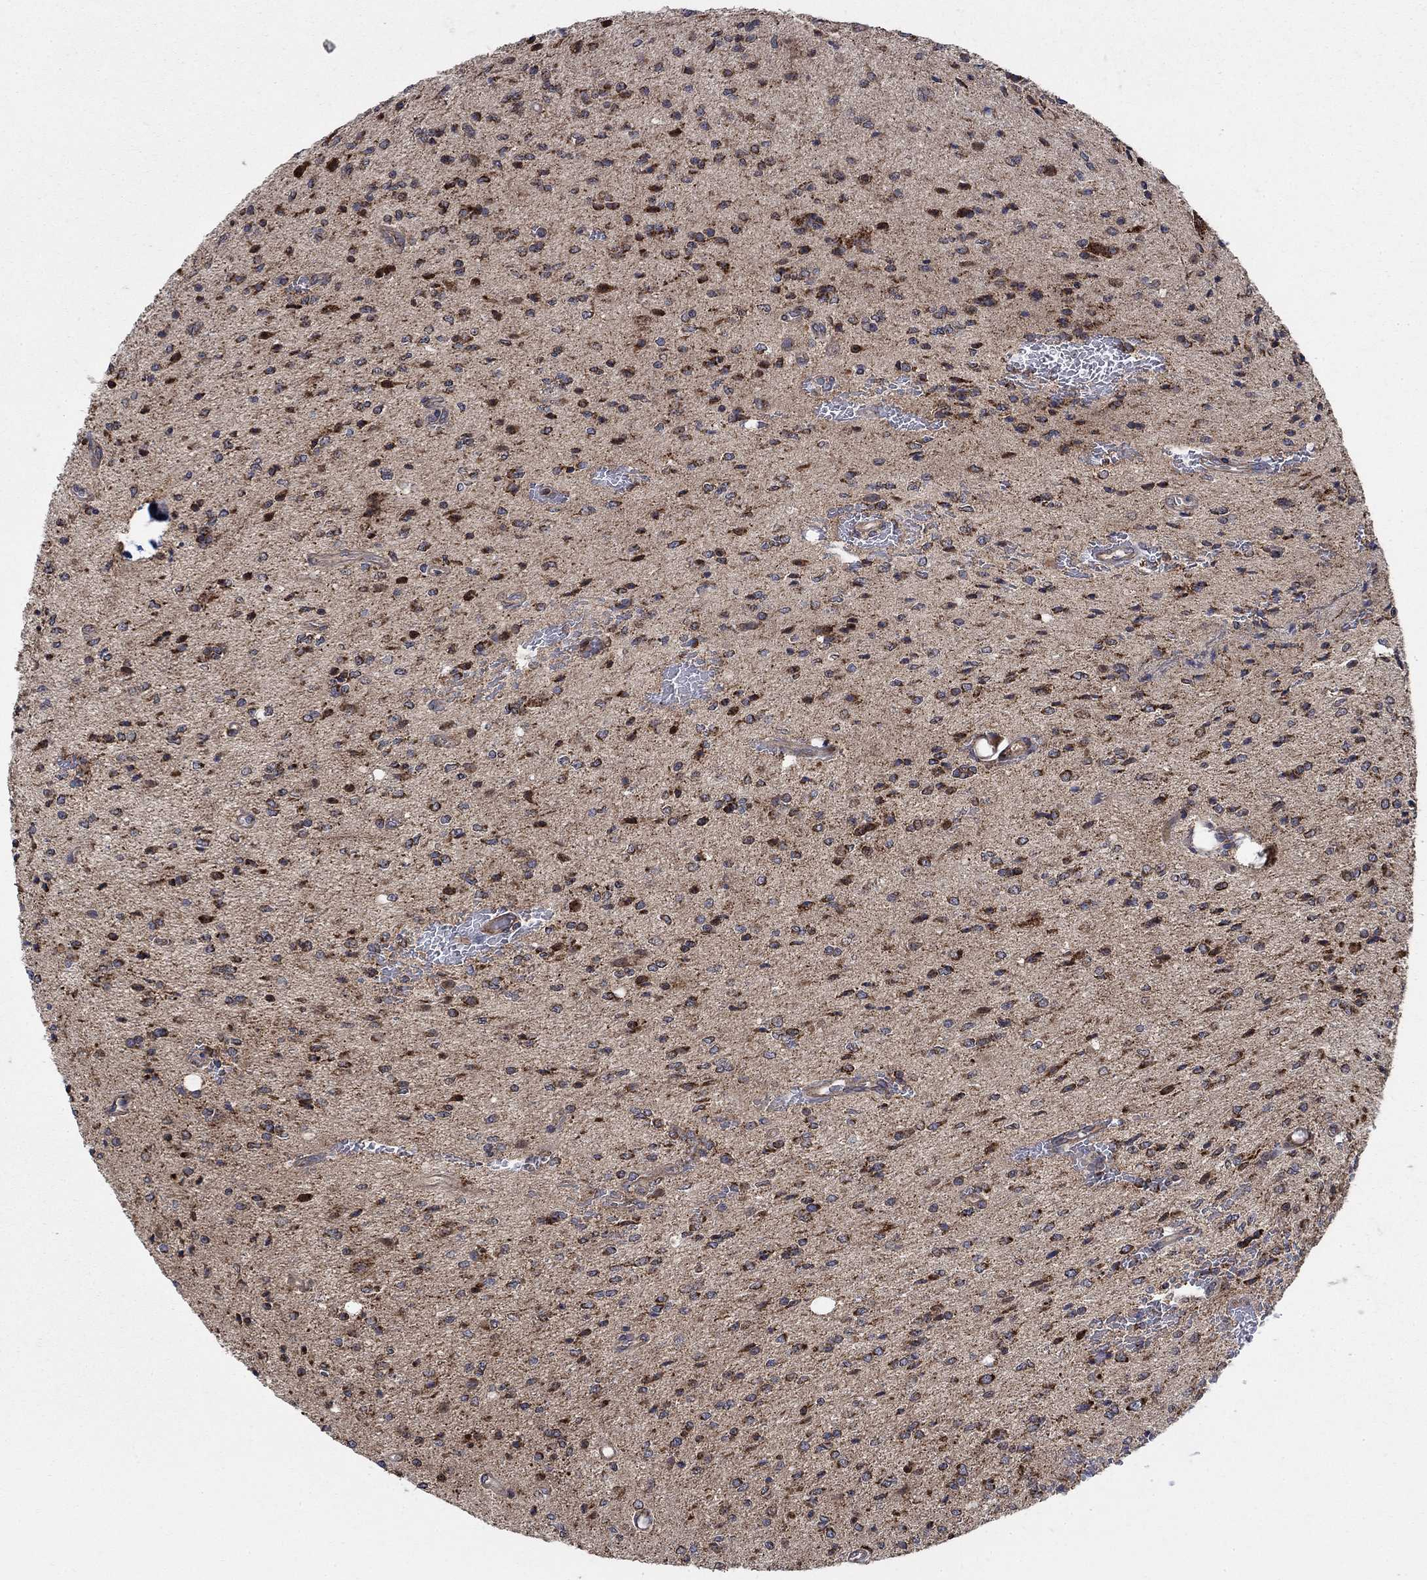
{"staining": {"intensity": "strong", "quantity": "25%-75%", "location": "cytoplasmic/membranous"}, "tissue": "glioma", "cell_type": "Tumor cells", "image_type": "cancer", "snomed": [{"axis": "morphology", "description": "Glioma, malignant, Low grade"}, {"axis": "topography", "description": "Brain"}], "caption": "Glioma stained with DAB (3,3'-diaminobenzidine) IHC displays high levels of strong cytoplasmic/membranous staining in approximately 25%-75% of tumor cells.", "gene": "NME7", "patient": {"sex": "male", "age": 67}}